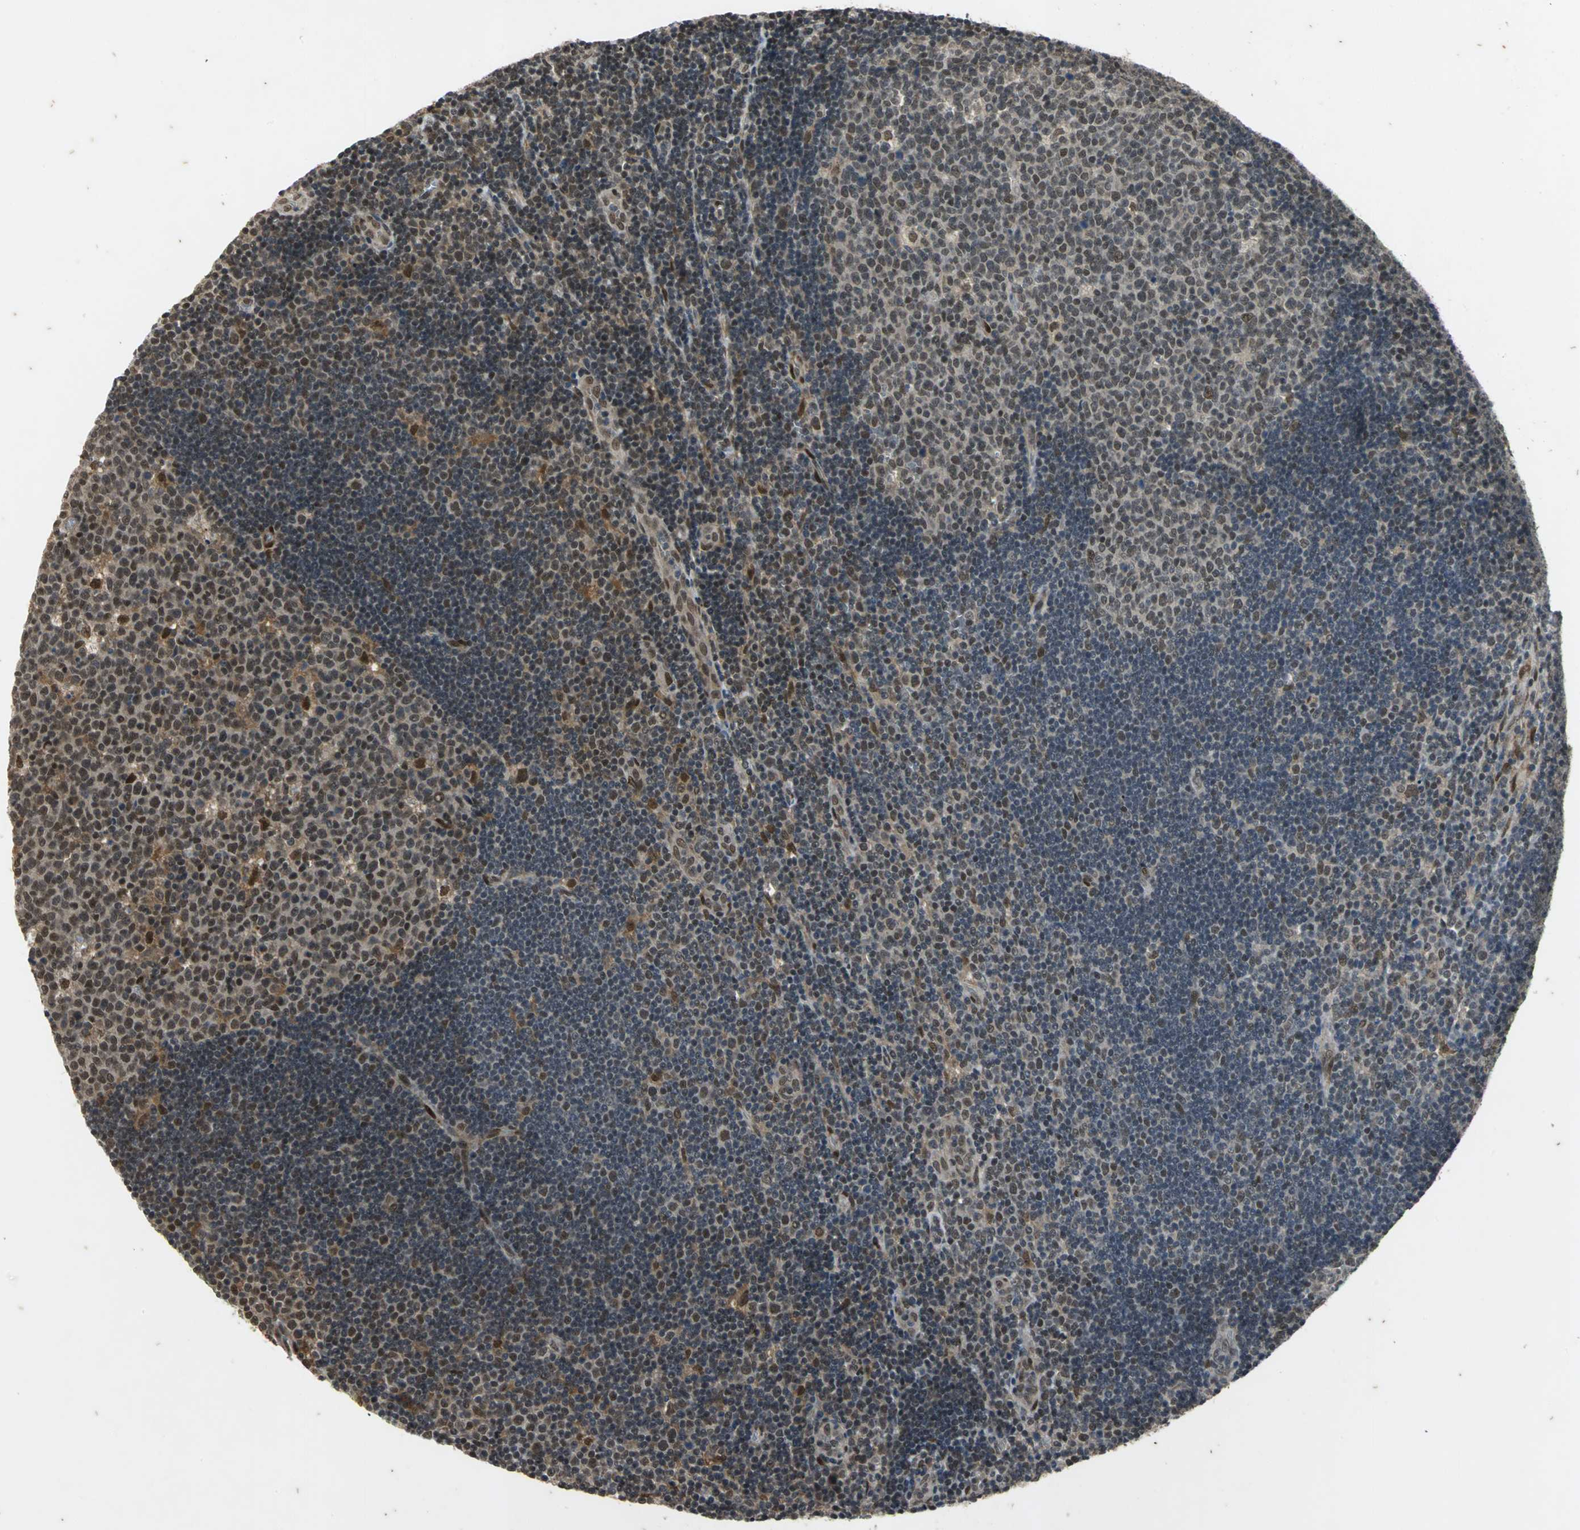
{"staining": {"intensity": "weak", "quantity": "25%-75%", "location": "nuclear"}, "tissue": "lymph node", "cell_type": "Germinal center cells", "image_type": "normal", "snomed": [{"axis": "morphology", "description": "Normal tissue, NOS"}, {"axis": "topography", "description": "Lymph node"}, {"axis": "topography", "description": "Salivary gland"}], "caption": "DAB immunohistochemical staining of benign lymph node displays weak nuclear protein positivity in approximately 25%-75% of germinal center cells. Nuclei are stained in blue.", "gene": "NOTCH3", "patient": {"sex": "male", "age": 8}}